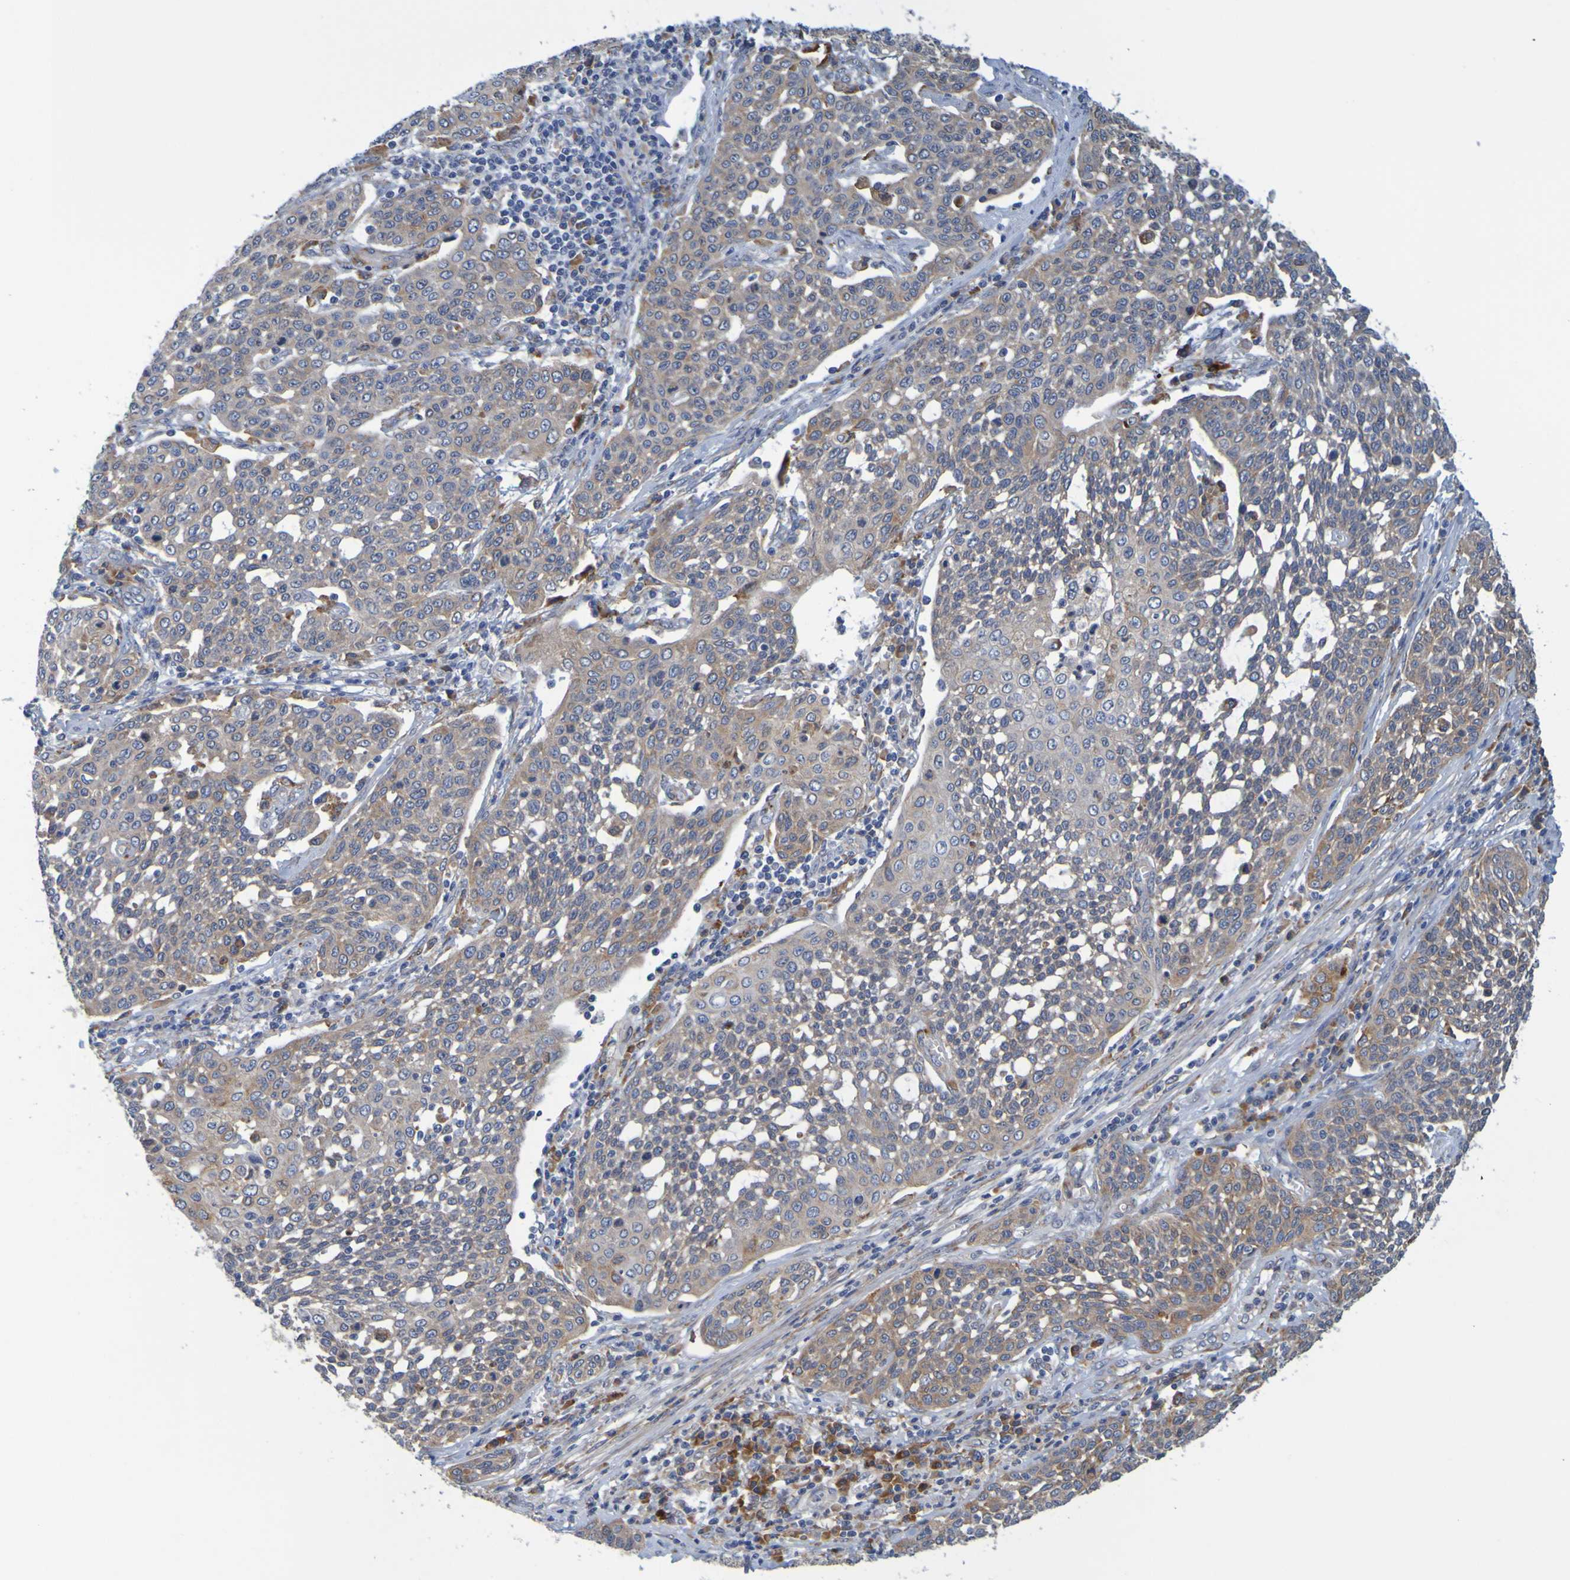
{"staining": {"intensity": "moderate", "quantity": "25%-75%", "location": "cytoplasmic/membranous"}, "tissue": "cervical cancer", "cell_type": "Tumor cells", "image_type": "cancer", "snomed": [{"axis": "morphology", "description": "Squamous cell carcinoma, NOS"}, {"axis": "topography", "description": "Cervix"}], "caption": "This histopathology image reveals IHC staining of cervical squamous cell carcinoma, with medium moderate cytoplasmic/membranous staining in approximately 25%-75% of tumor cells.", "gene": "SIL1", "patient": {"sex": "female", "age": 34}}